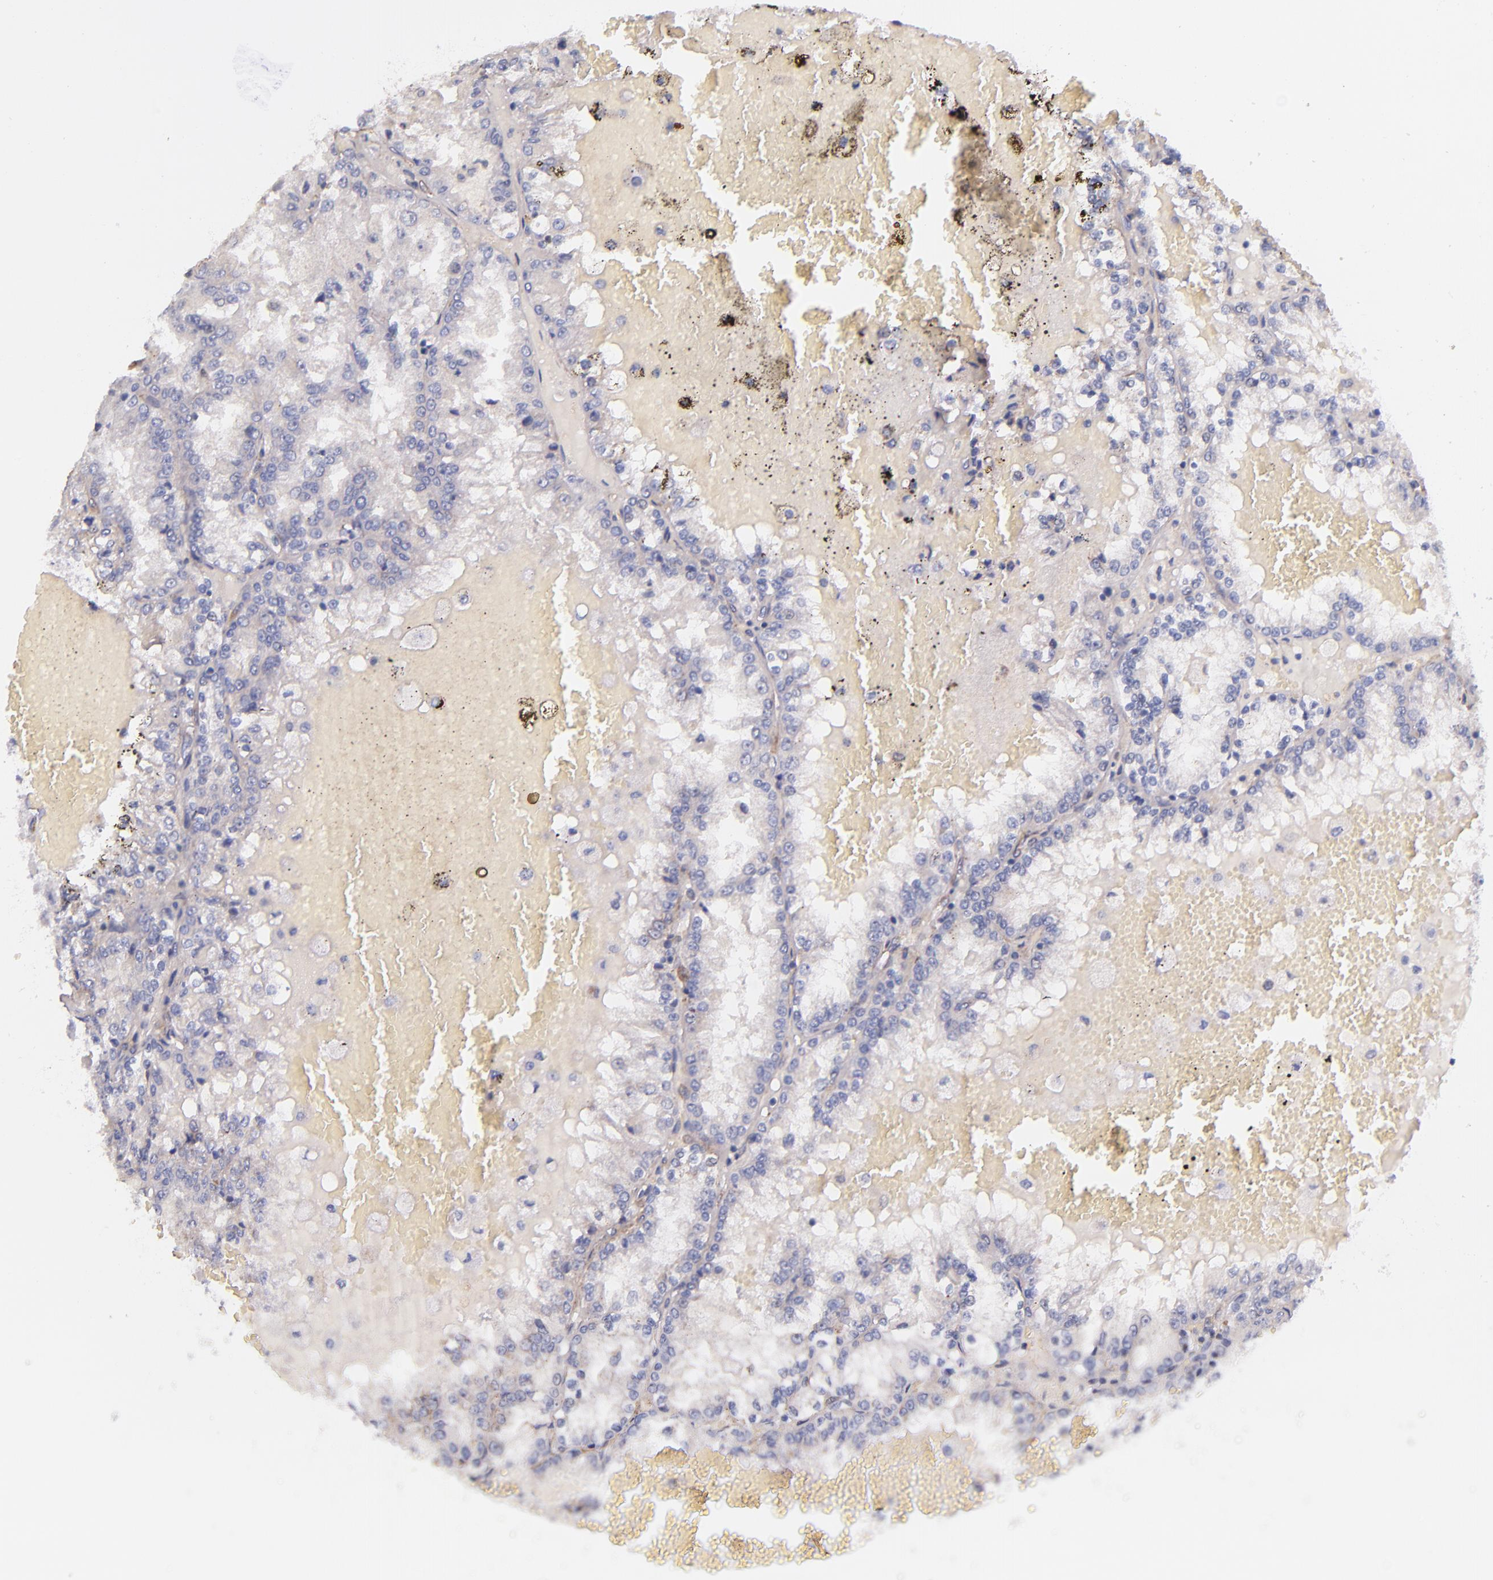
{"staining": {"intensity": "negative", "quantity": "none", "location": "none"}, "tissue": "renal cancer", "cell_type": "Tumor cells", "image_type": "cancer", "snomed": [{"axis": "morphology", "description": "Adenocarcinoma, NOS"}, {"axis": "topography", "description": "Kidney"}], "caption": "Protein analysis of adenocarcinoma (renal) shows no significant expression in tumor cells.", "gene": "IDH3G", "patient": {"sex": "female", "age": 56}}